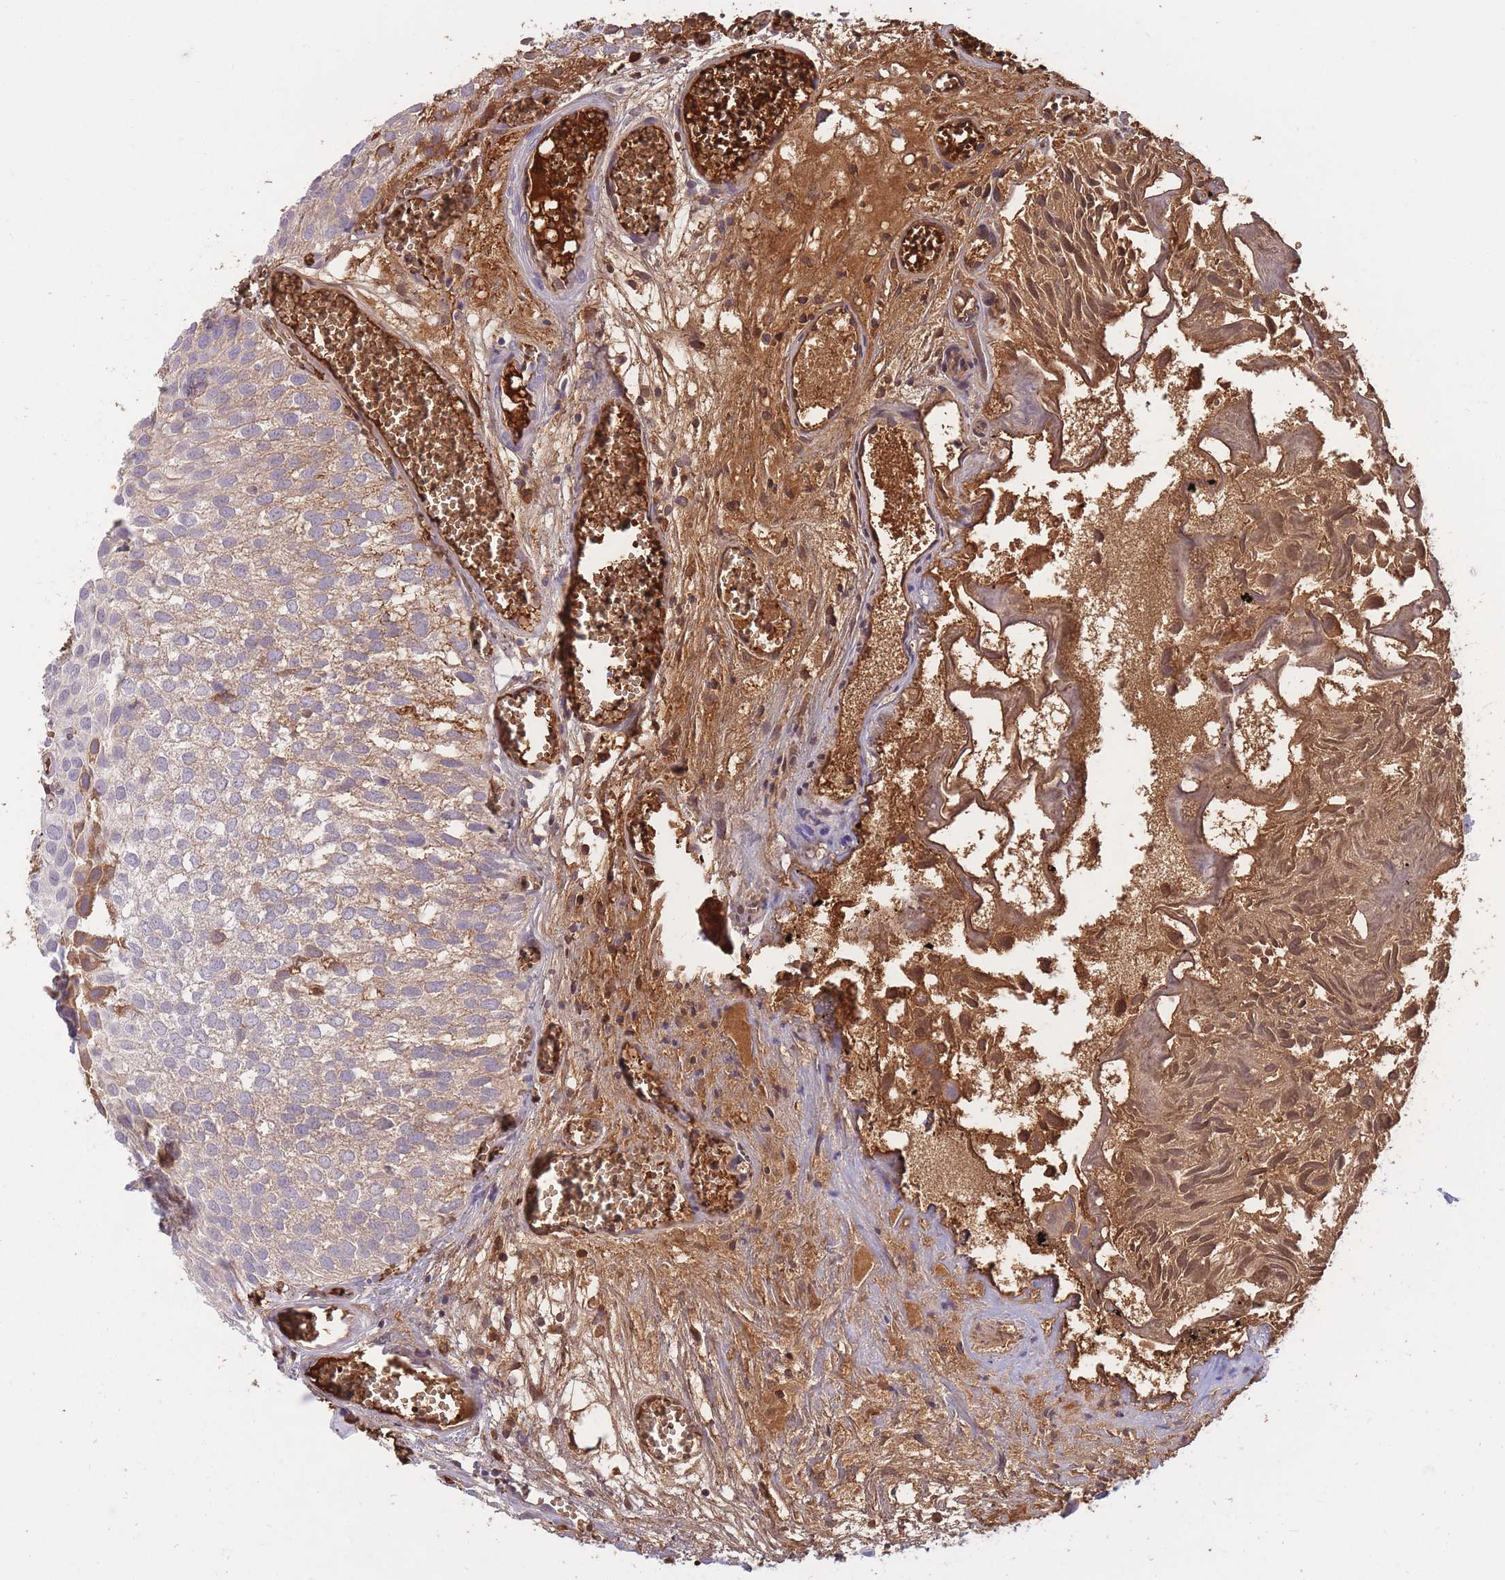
{"staining": {"intensity": "weak", "quantity": "25%-75%", "location": "cytoplasmic/membranous"}, "tissue": "urothelial cancer", "cell_type": "Tumor cells", "image_type": "cancer", "snomed": [{"axis": "morphology", "description": "Urothelial carcinoma, Low grade"}, {"axis": "topography", "description": "Urinary bladder"}], "caption": "Human urothelial carcinoma (low-grade) stained with a protein marker demonstrates weak staining in tumor cells.", "gene": "ATP10D", "patient": {"sex": "male", "age": 88}}